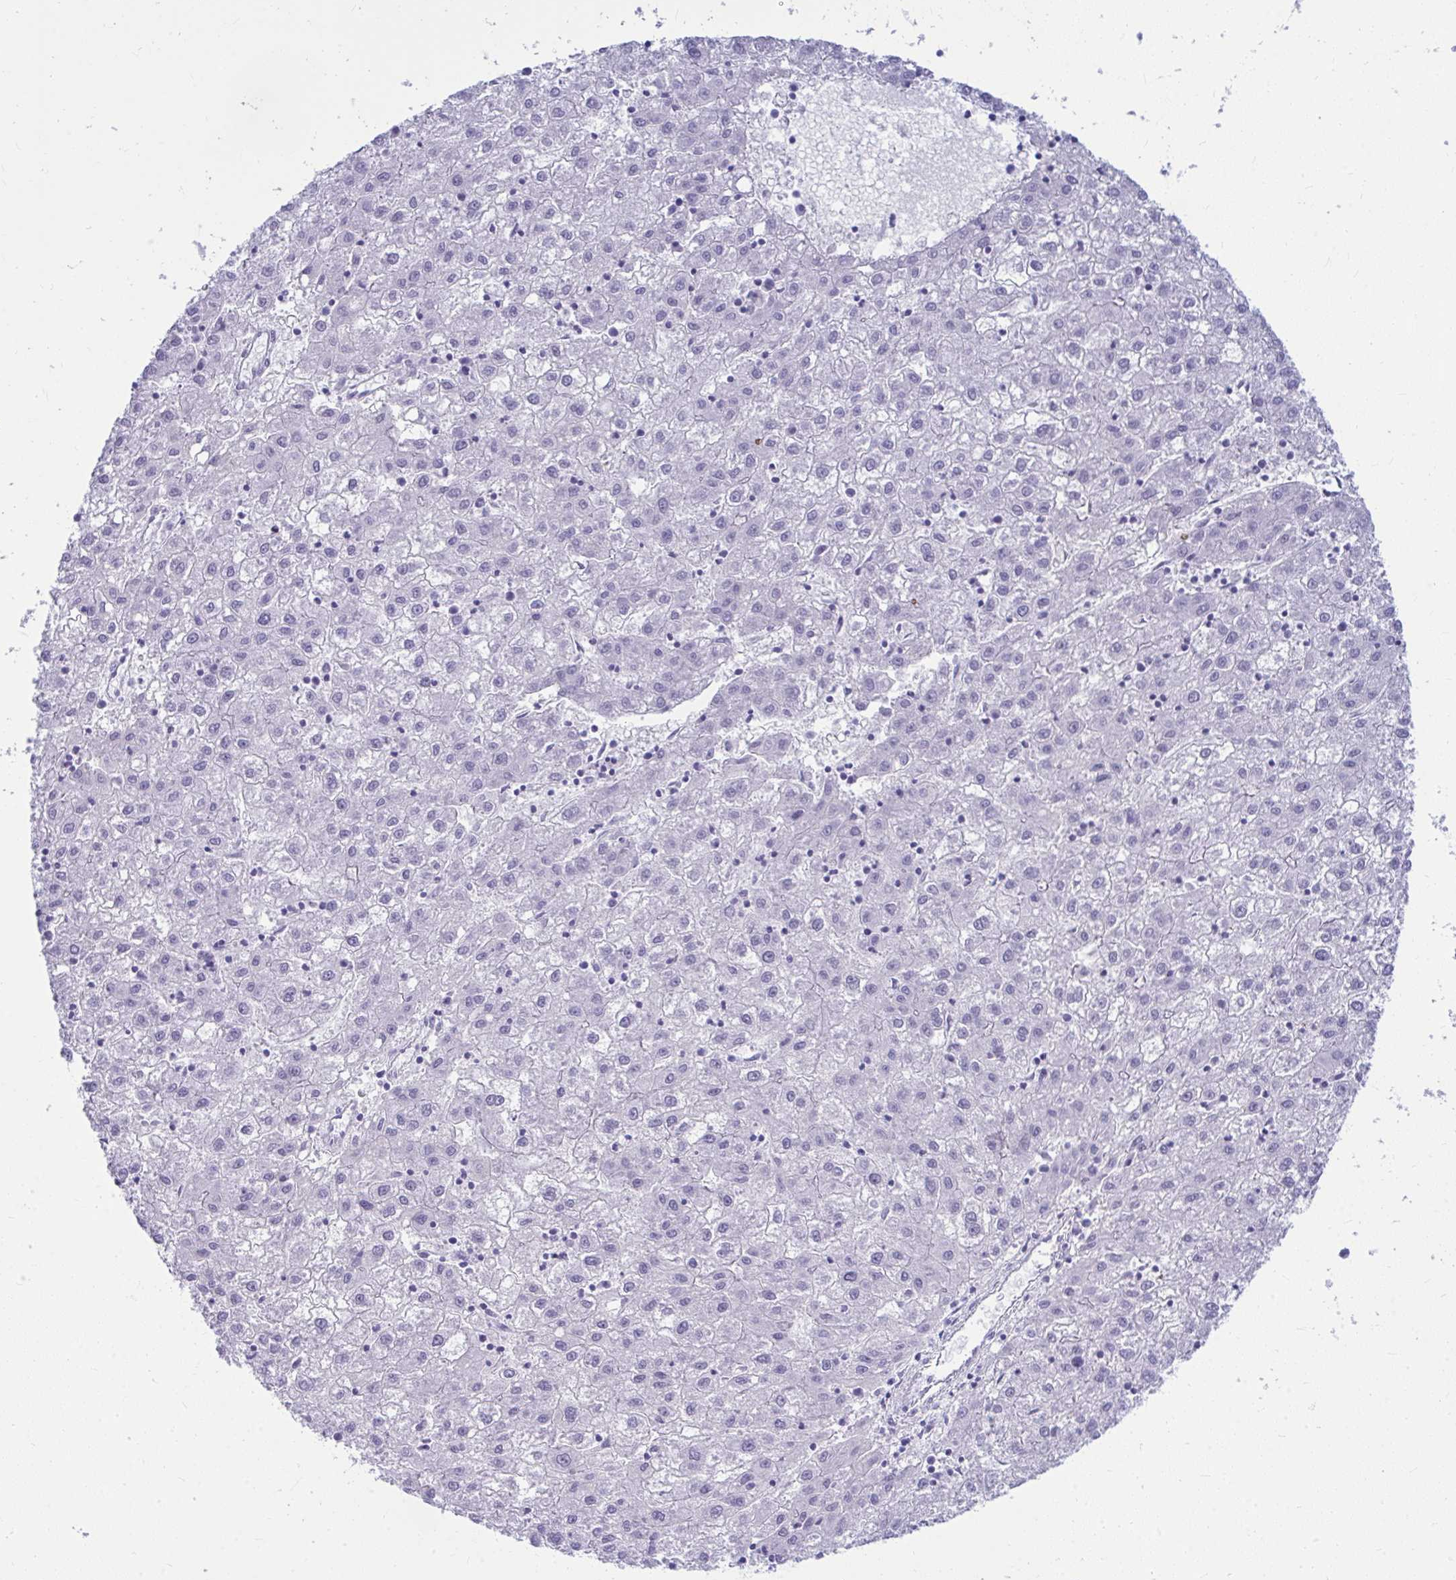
{"staining": {"intensity": "negative", "quantity": "none", "location": "none"}, "tissue": "liver cancer", "cell_type": "Tumor cells", "image_type": "cancer", "snomed": [{"axis": "morphology", "description": "Carcinoma, Hepatocellular, NOS"}, {"axis": "topography", "description": "Liver"}], "caption": "Immunohistochemistry (IHC) micrograph of neoplastic tissue: liver cancer (hepatocellular carcinoma) stained with DAB reveals no significant protein staining in tumor cells.", "gene": "OR5F1", "patient": {"sex": "male", "age": 72}}